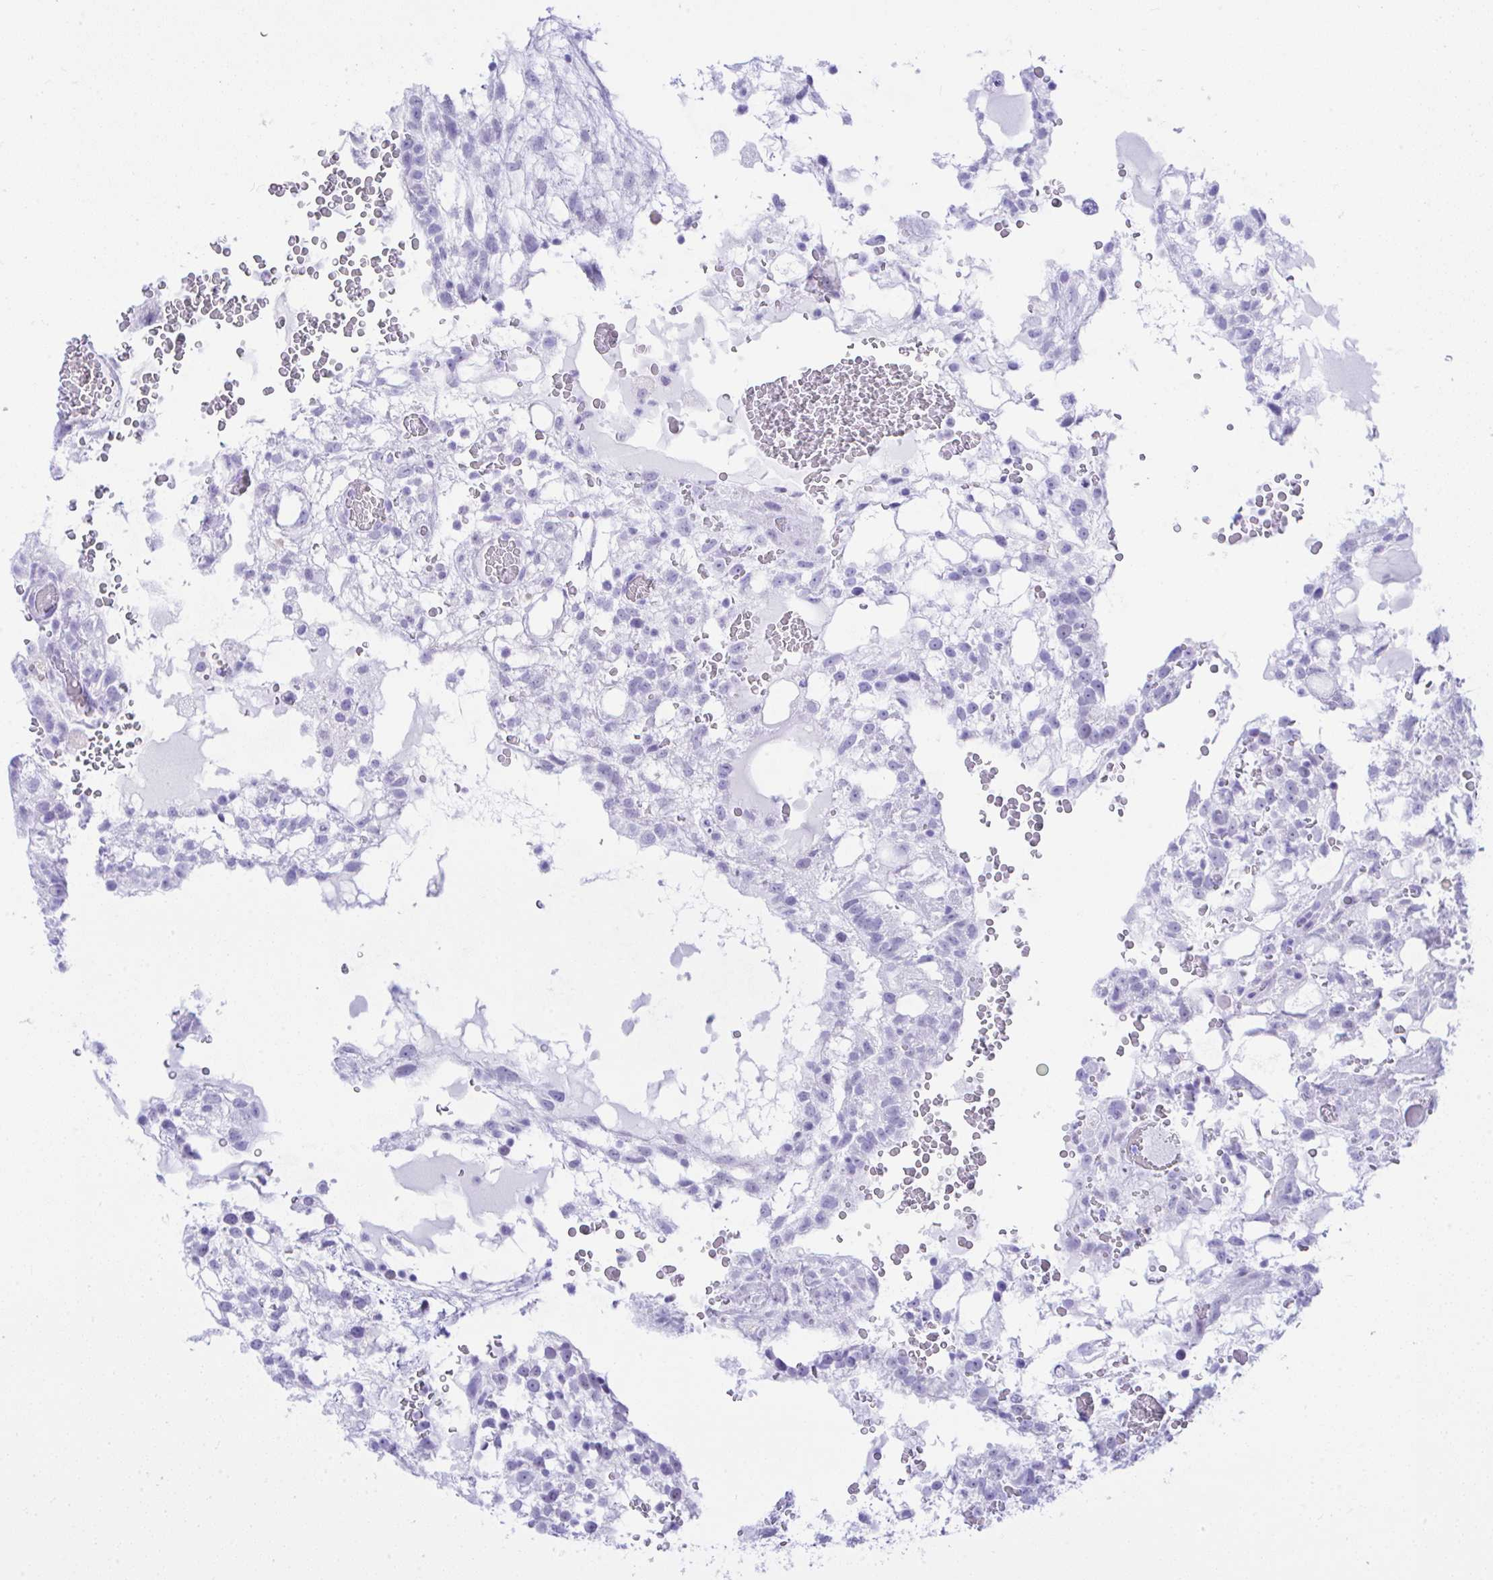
{"staining": {"intensity": "negative", "quantity": "none", "location": "none"}, "tissue": "testis cancer", "cell_type": "Tumor cells", "image_type": "cancer", "snomed": [{"axis": "morphology", "description": "Normal tissue, NOS"}, {"axis": "morphology", "description": "Carcinoma, Embryonal, NOS"}, {"axis": "topography", "description": "Testis"}], "caption": "Immunohistochemistry histopathology image of neoplastic tissue: human testis embryonal carcinoma stained with DAB reveals no significant protein staining in tumor cells.", "gene": "SEL1L2", "patient": {"sex": "male", "age": 32}}